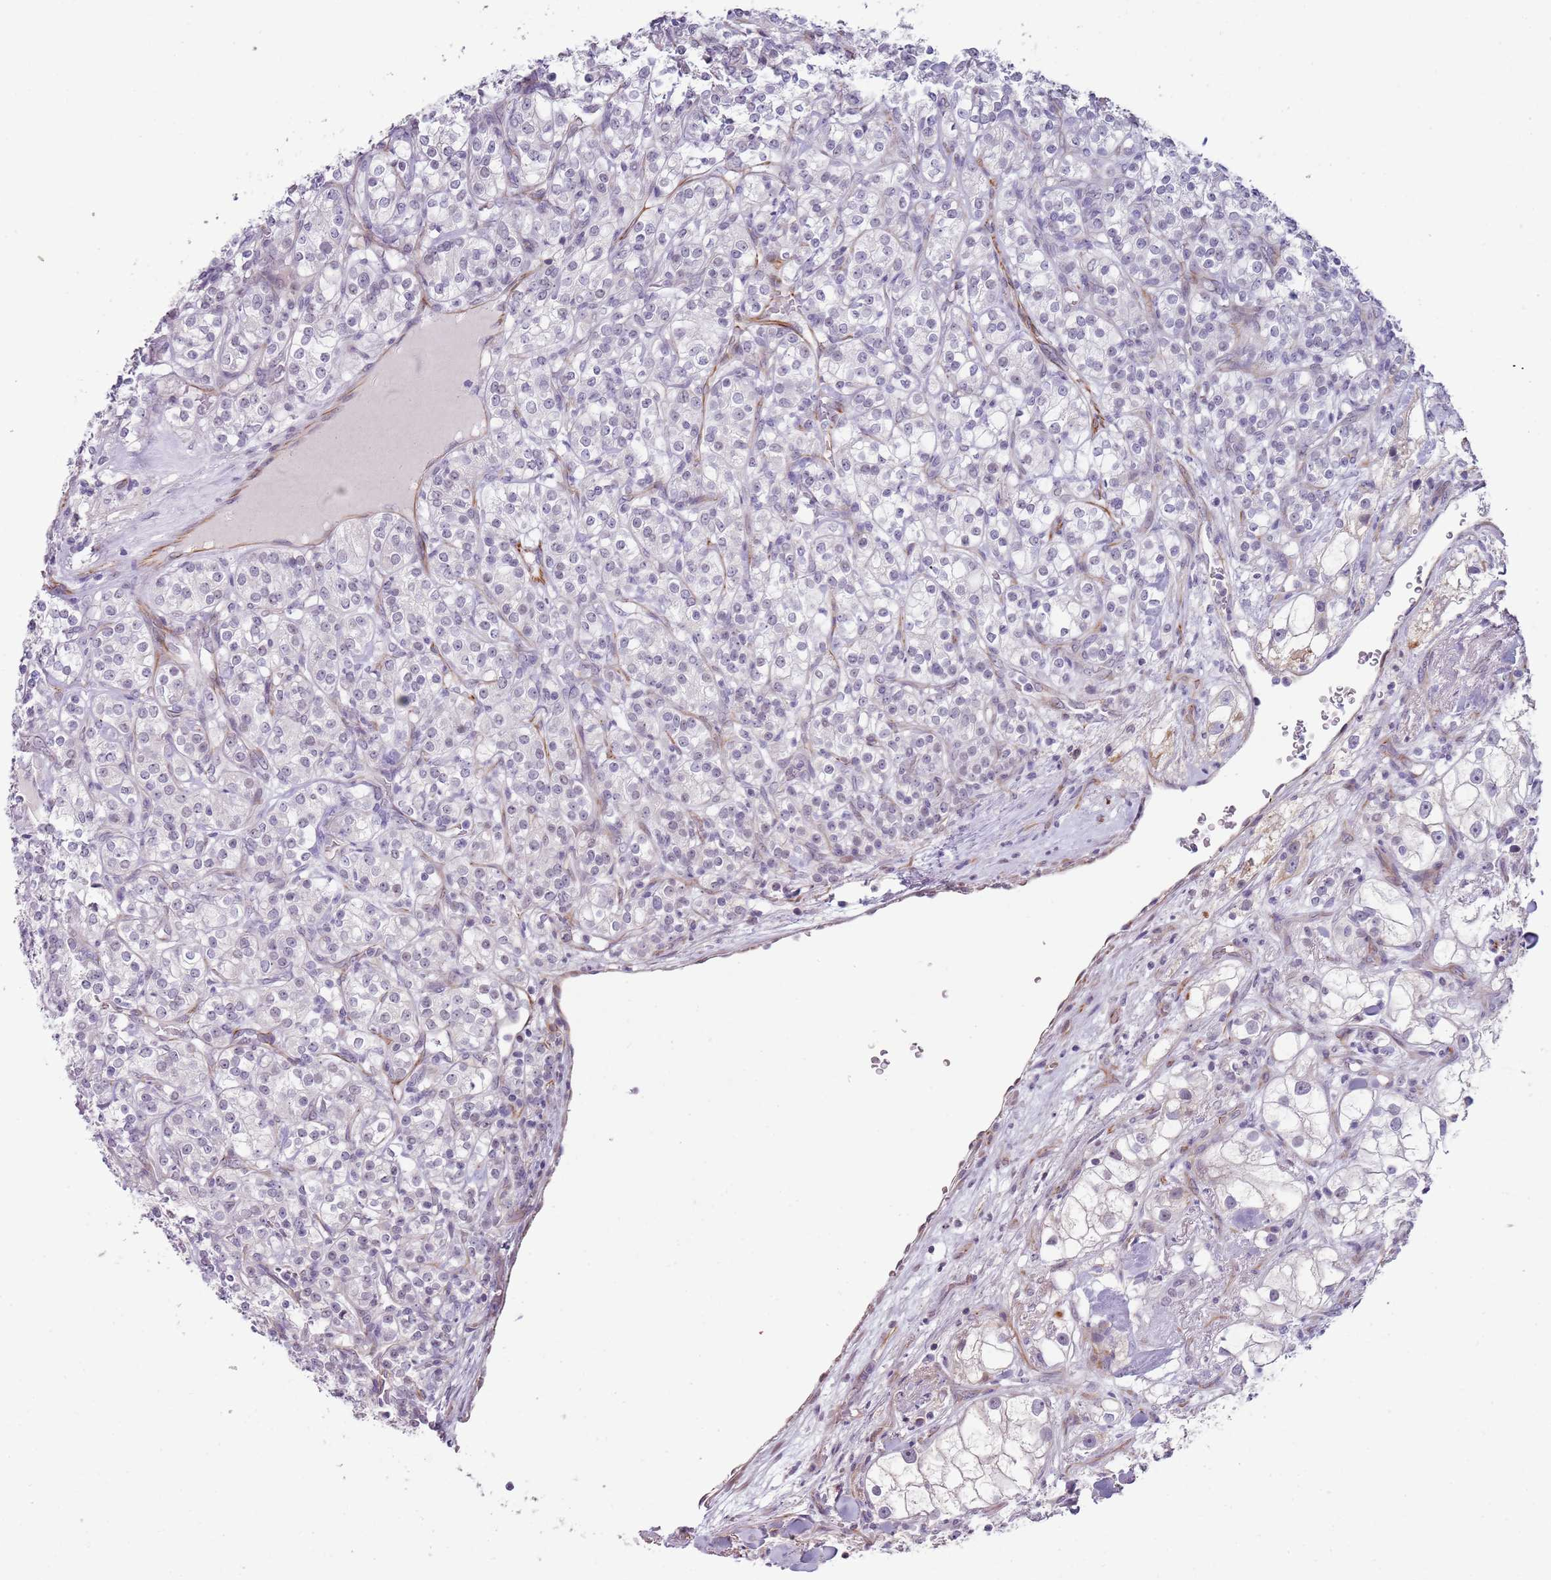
{"staining": {"intensity": "negative", "quantity": "none", "location": "none"}, "tissue": "renal cancer", "cell_type": "Tumor cells", "image_type": "cancer", "snomed": [{"axis": "morphology", "description": "Adenocarcinoma, NOS"}, {"axis": "topography", "description": "Kidney"}], "caption": "IHC of human renal cancer (adenocarcinoma) shows no expression in tumor cells.", "gene": "NBPF3", "patient": {"sex": "male", "age": 77}}